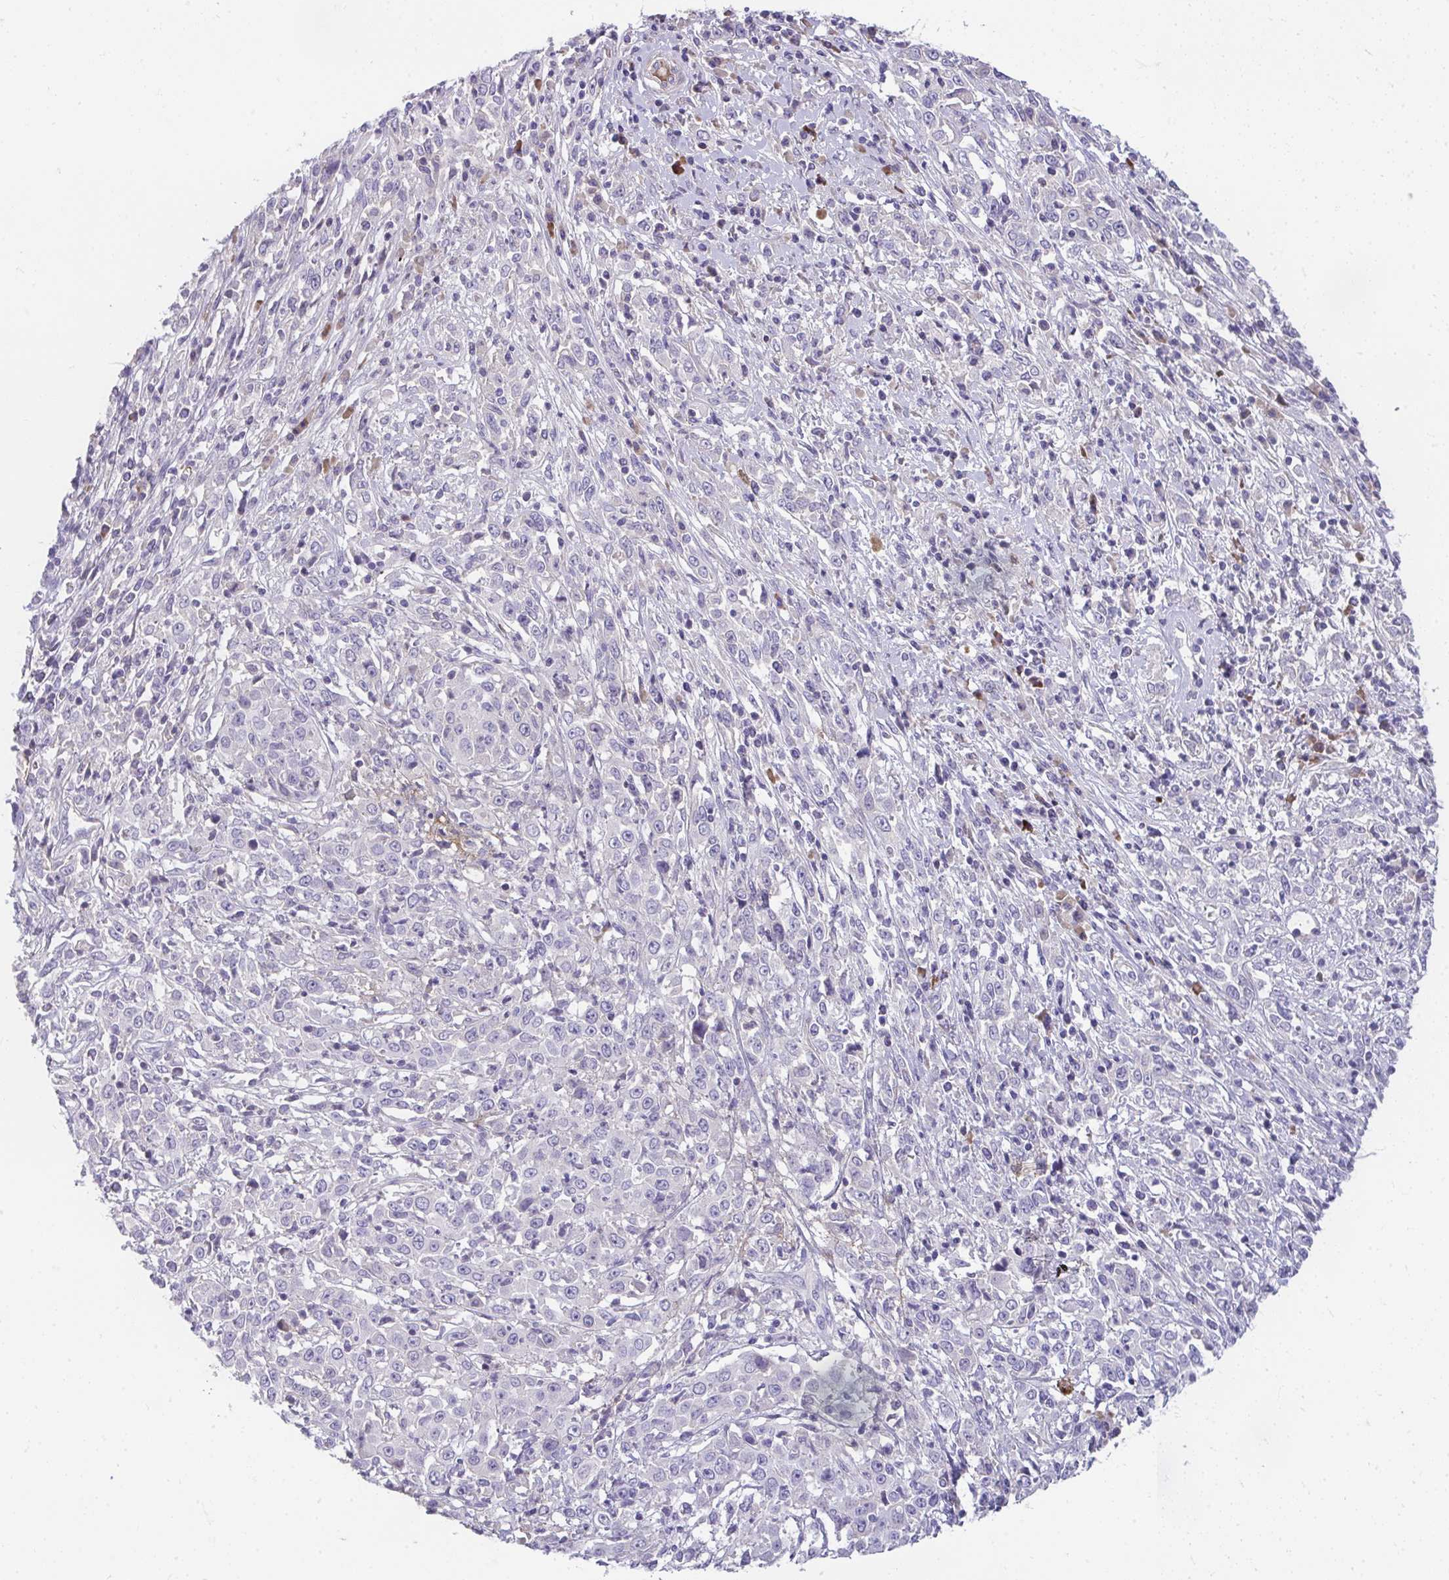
{"staining": {"intensity": "negative", "quantity": "none", "location": "none"}, "tissue": "cervical cancer", "cell_type": "Tumor cells", "image_type": "cancer", "snomed": [{"axis": "morphology", "description": "Adenocarcinoma, NOS"}, {"axis": "topography", "description": "Cervix"}], "caption": "High power microscopy micrograph of an immunohistochemistry image of cervical cancer, revealing no significant staining in tumor cells.", "gene": "PIGZ", "patient": {"sex": "female", "age": 40}}